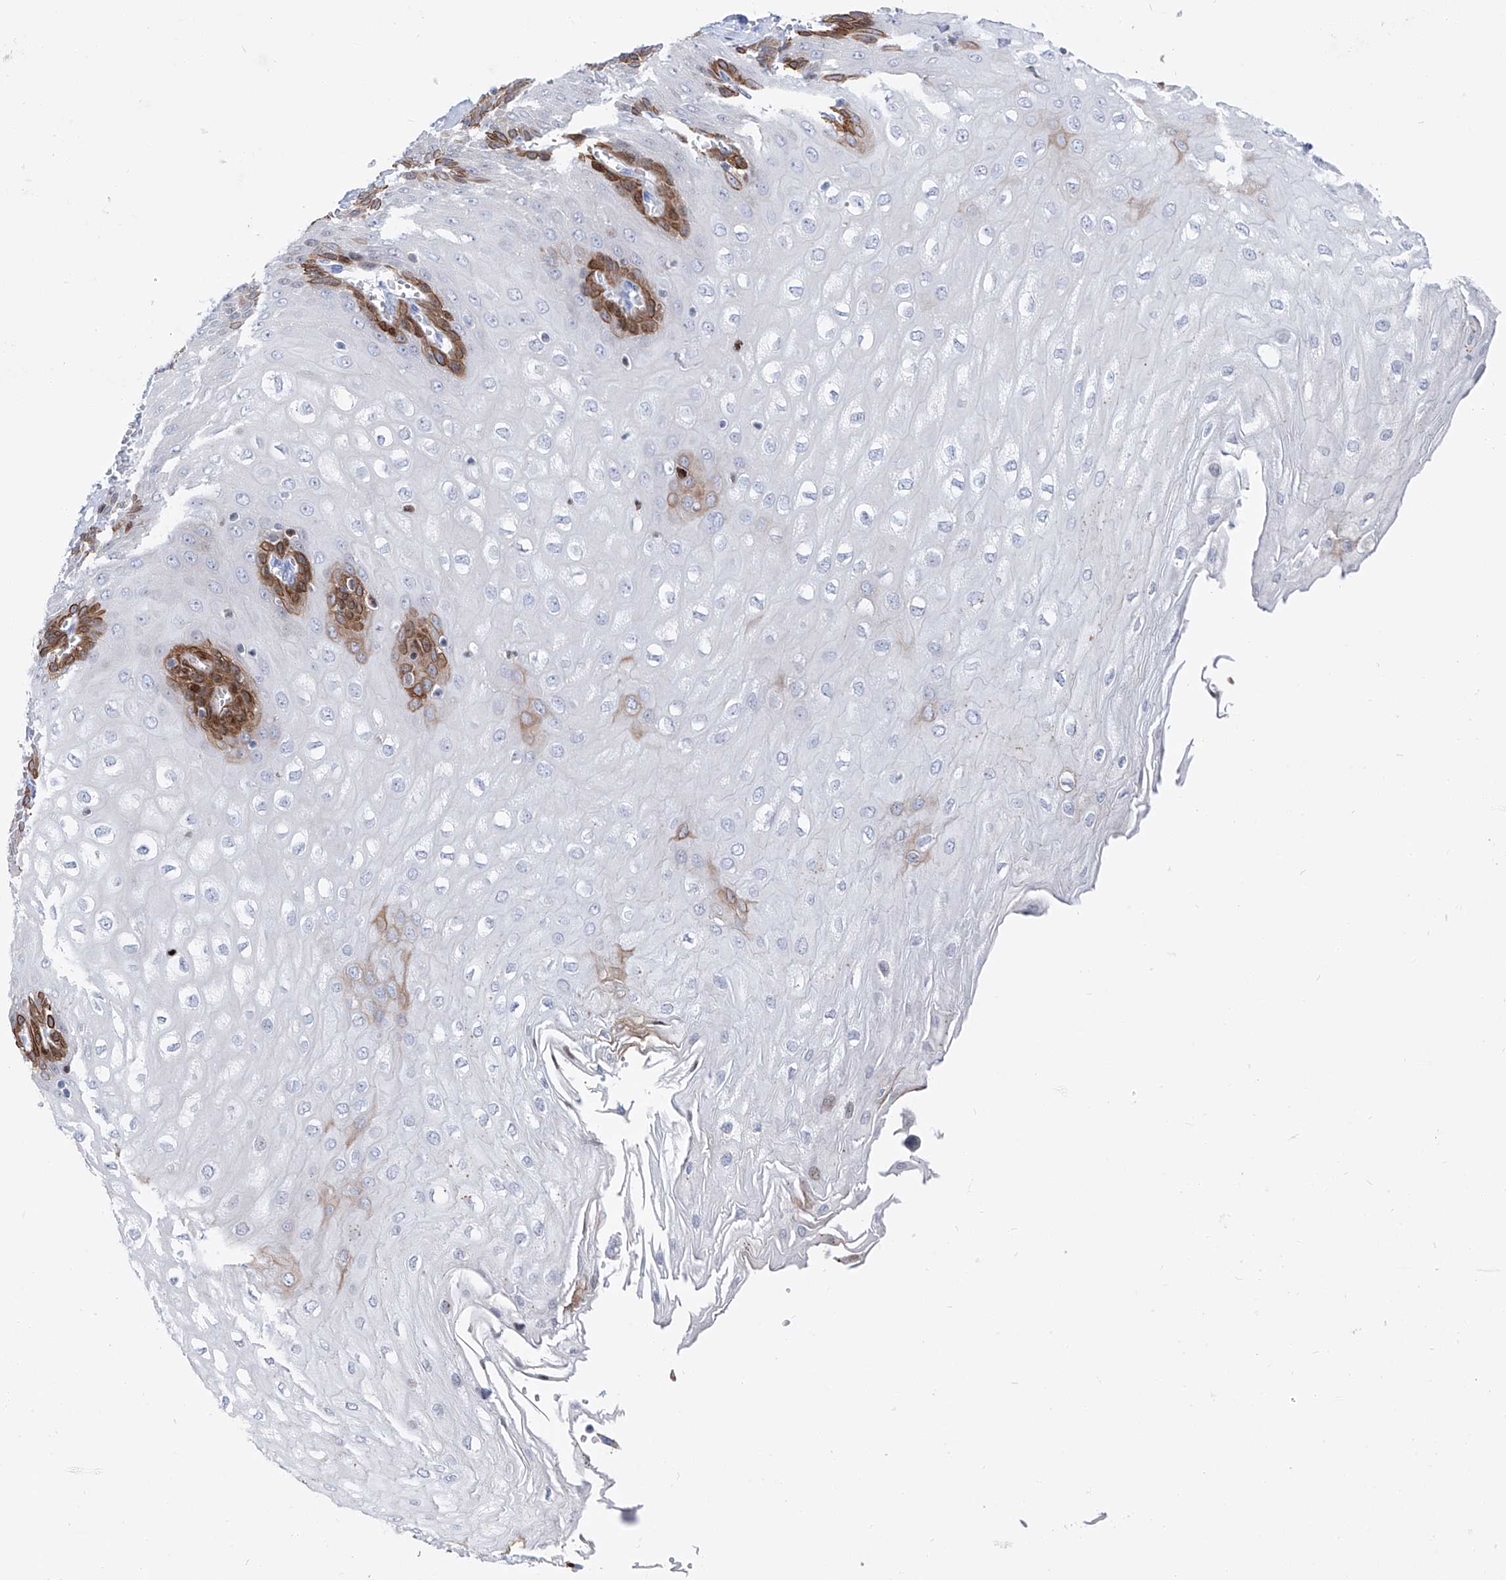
{"staining": {"intensity": "strong", "quantity": "<25%", "location": "cytoplasmic/membranous,nuclear"}, "tissue": "esophagus", "cell_type": "Squamous epithelial cells", "image_type": "normal", "snomed": [{"axis": "morphology", "description": "Normal tissue, NOS"}, {"axis": "topography", "description": "Esophagus"}], "caption": "Immunohistochemistry photomicrograph of benign esophagus: human esophagus stained using immunohistochemistry (IHC) shows medium levels of strong protein expression localized specifically in the cytoplasmic/membranous,nuclear of squamous epithelial cells, appearing as a cytoplasmic/membranous,nuclear brown color.", "gene": "FRS3", "patient": {"sex": "male", "age": 60}}